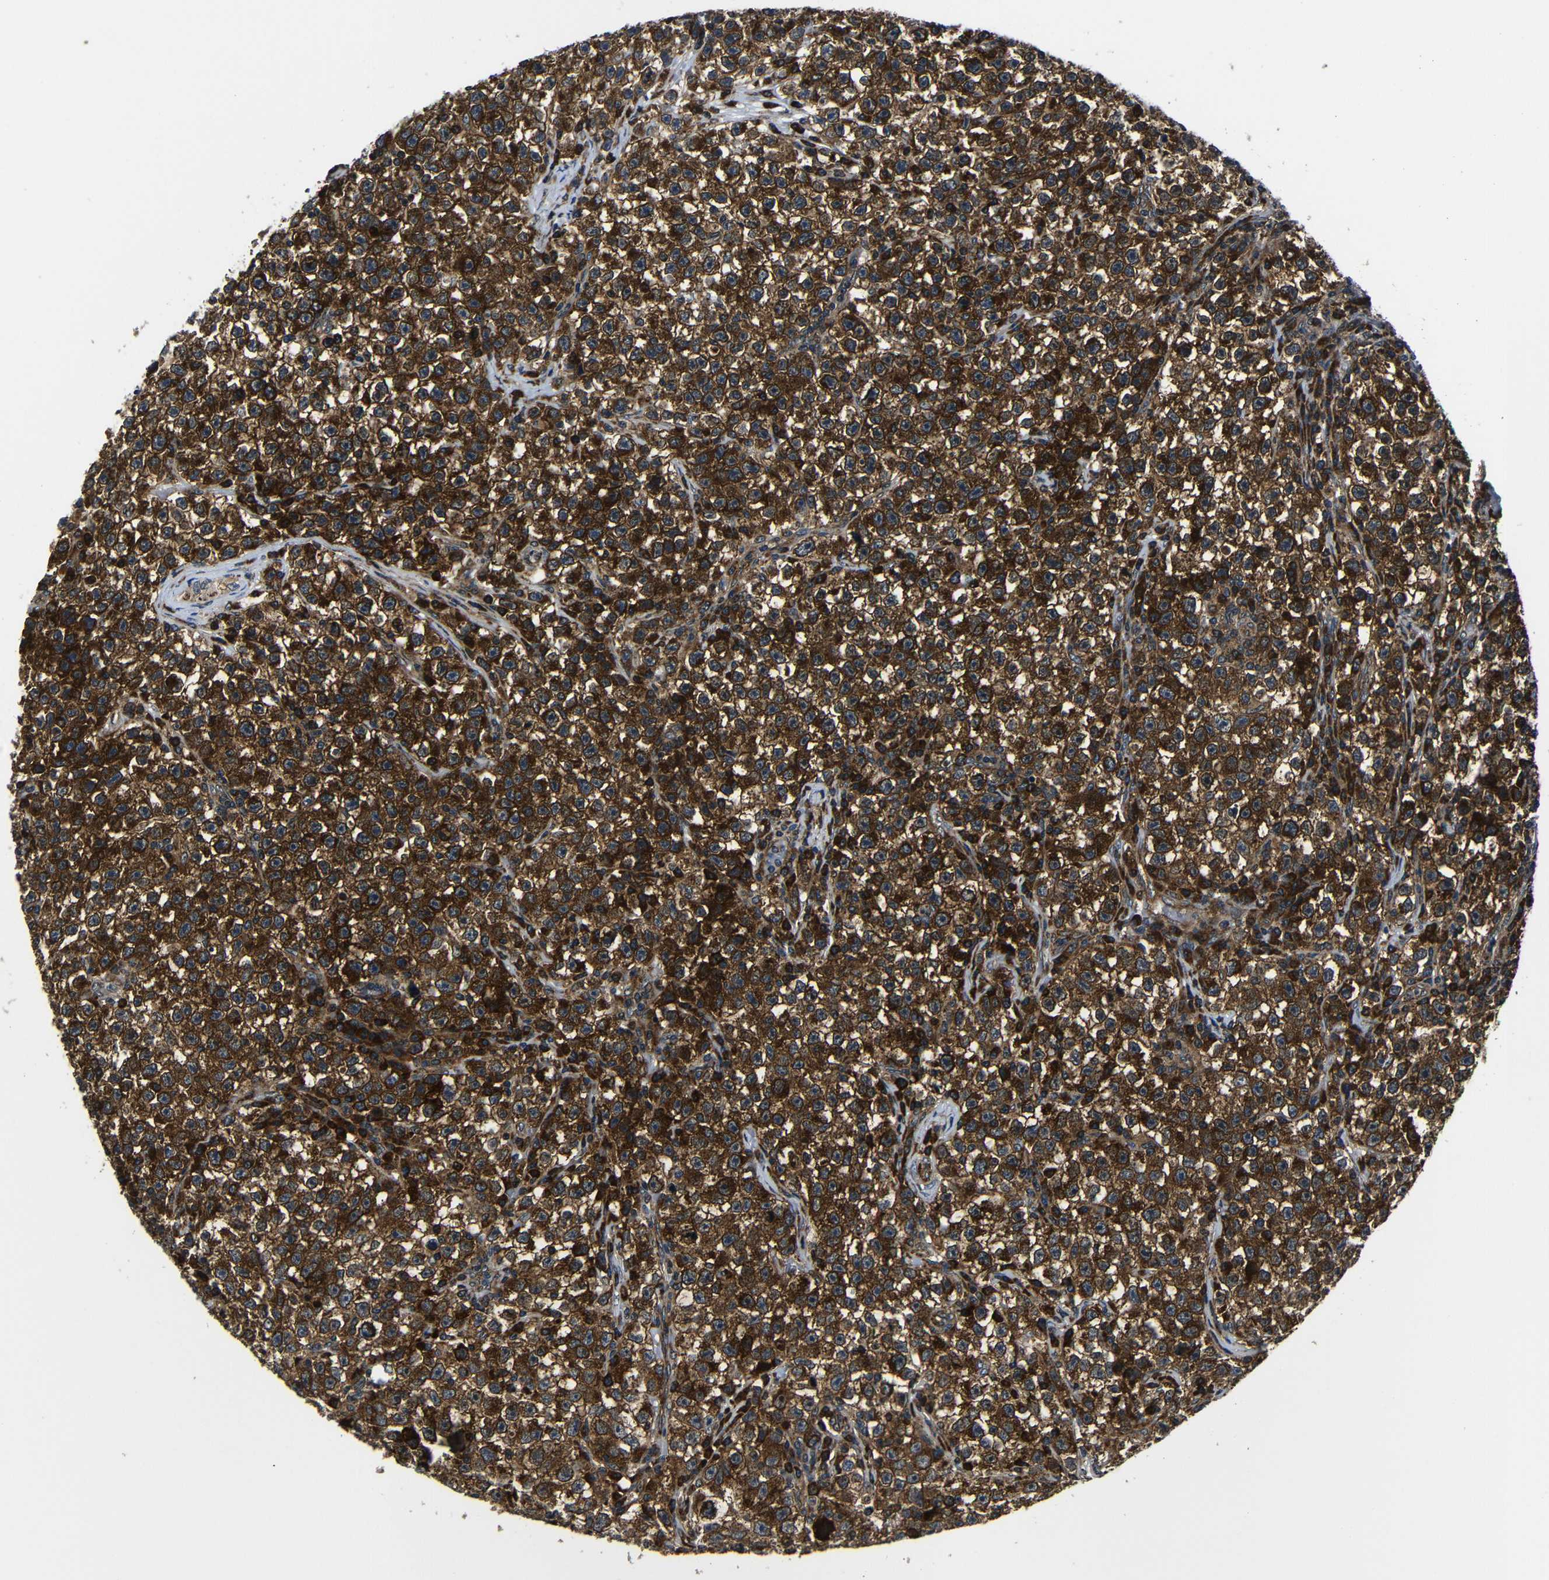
{"staining": {"intensity": "strong", "quantity": ">75%", "location": "cytoplasmic/membranous"}, "tissue": "testis cancer", "cell_type": "Tumor cells", "image_type": "cancer", "snomed": [{"axis": "morphology", "description": "Seminoma, NOS"}, {"axis": "topography", "description": "Testis"}], "caption": "IHC micrograph of testis seminoma stained for a protein (brown), which shows high levels of strong cytoplasmic/membranous positivity in about >75% of tumor cells.", "gene": "ABCE1", "patient": {"sex": "male", "age": 22}}